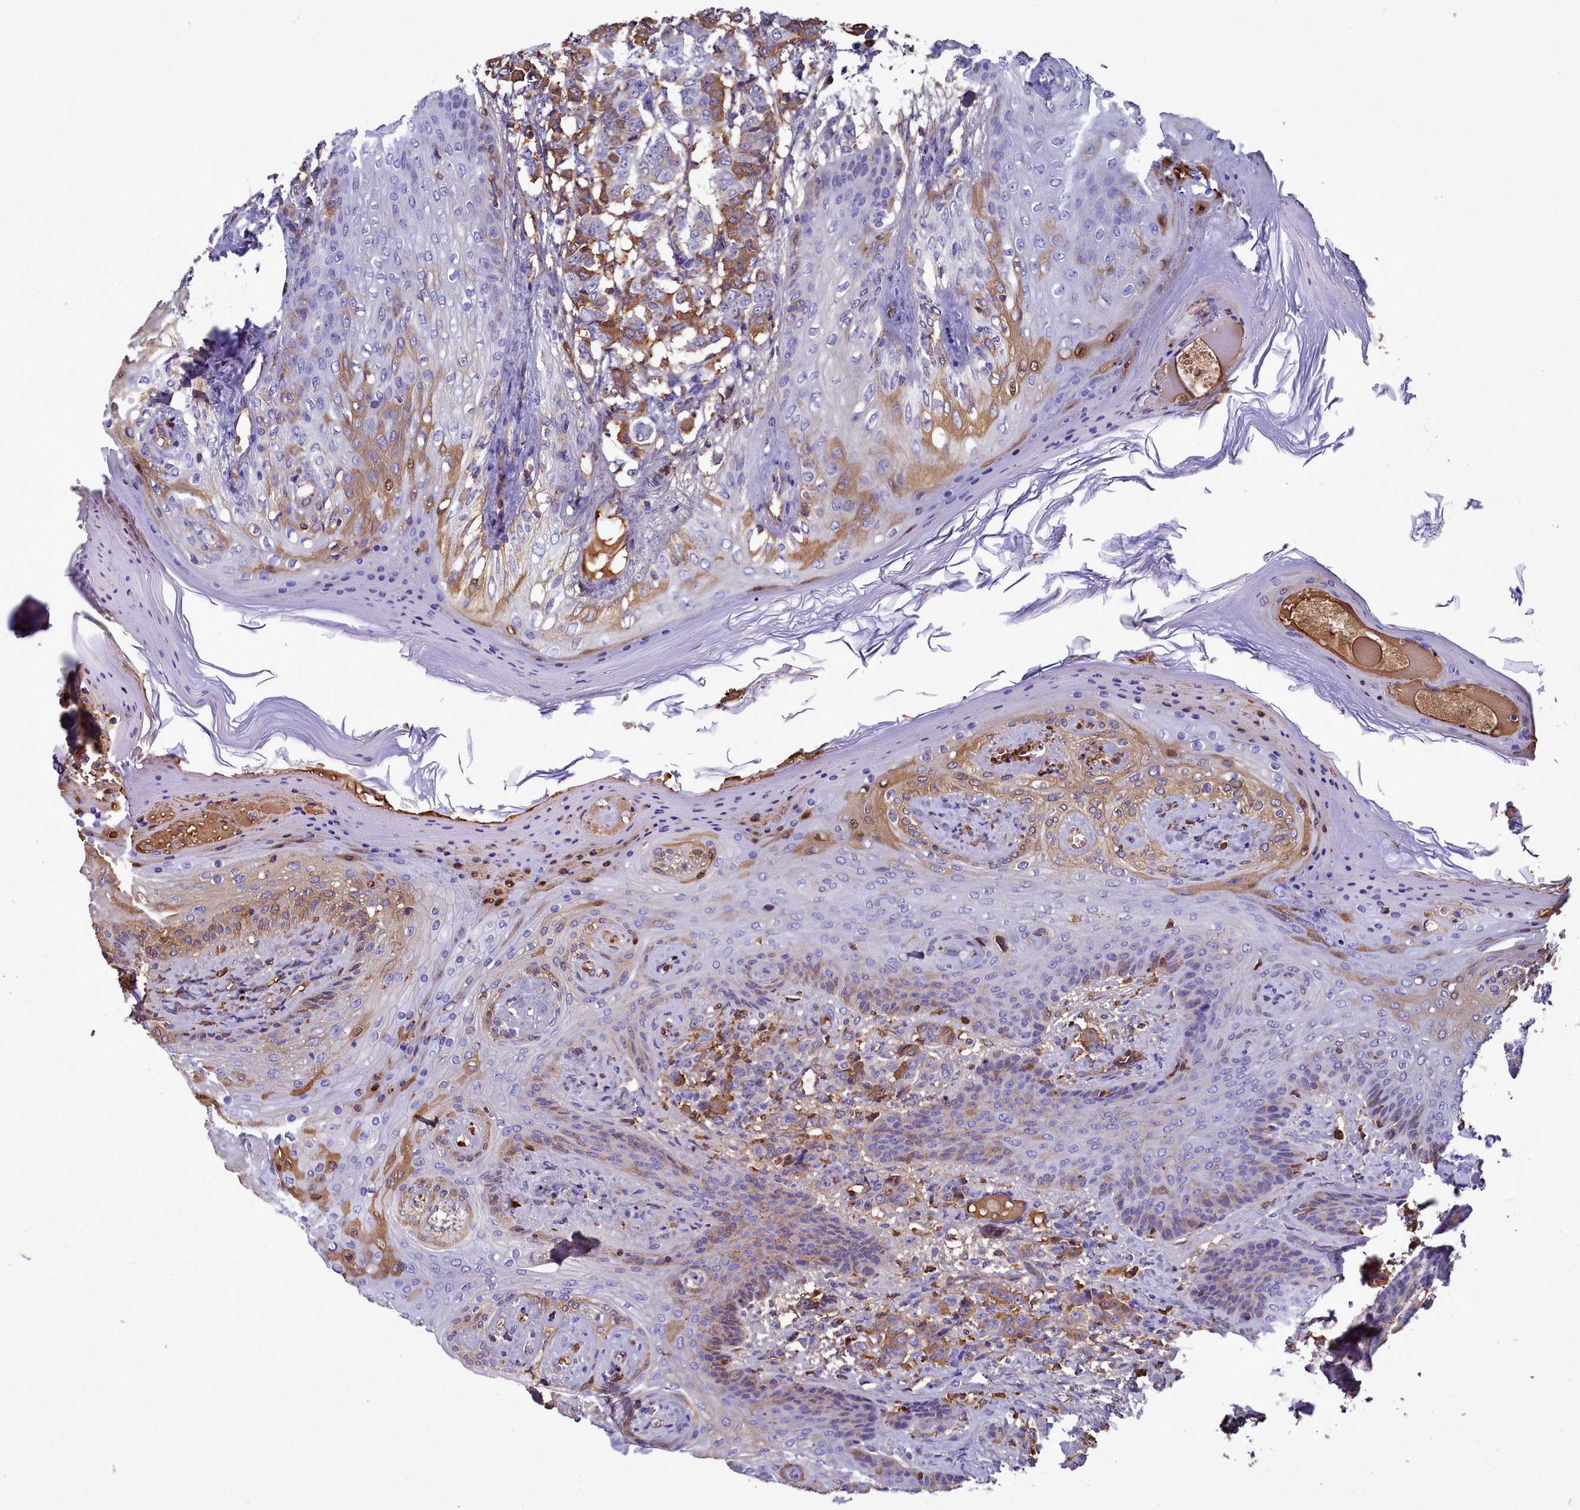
{"staining": {"intensity": "moderate", "quantity": "25%-75%", "location": "cytoplasmic/membranous"}, "tissue": "breast cancer", "cell_type": "Tumor cells", "image_type": "cancer", "snomed": [{"axis": "morphology", "description": "Duct carcinoma"}, {"axis": "topography", "description": "Breast"}], "caption": "Moderate cytoplasmic/membranous staining for a protein is seen in approximately 25%-75% of tumor cells of breast cancer (infiltrating ductal carcinoma) using immunohistochemistry (IHC).", "gene": "H1-7", "patient": {"sex": "female", "age": 40}}